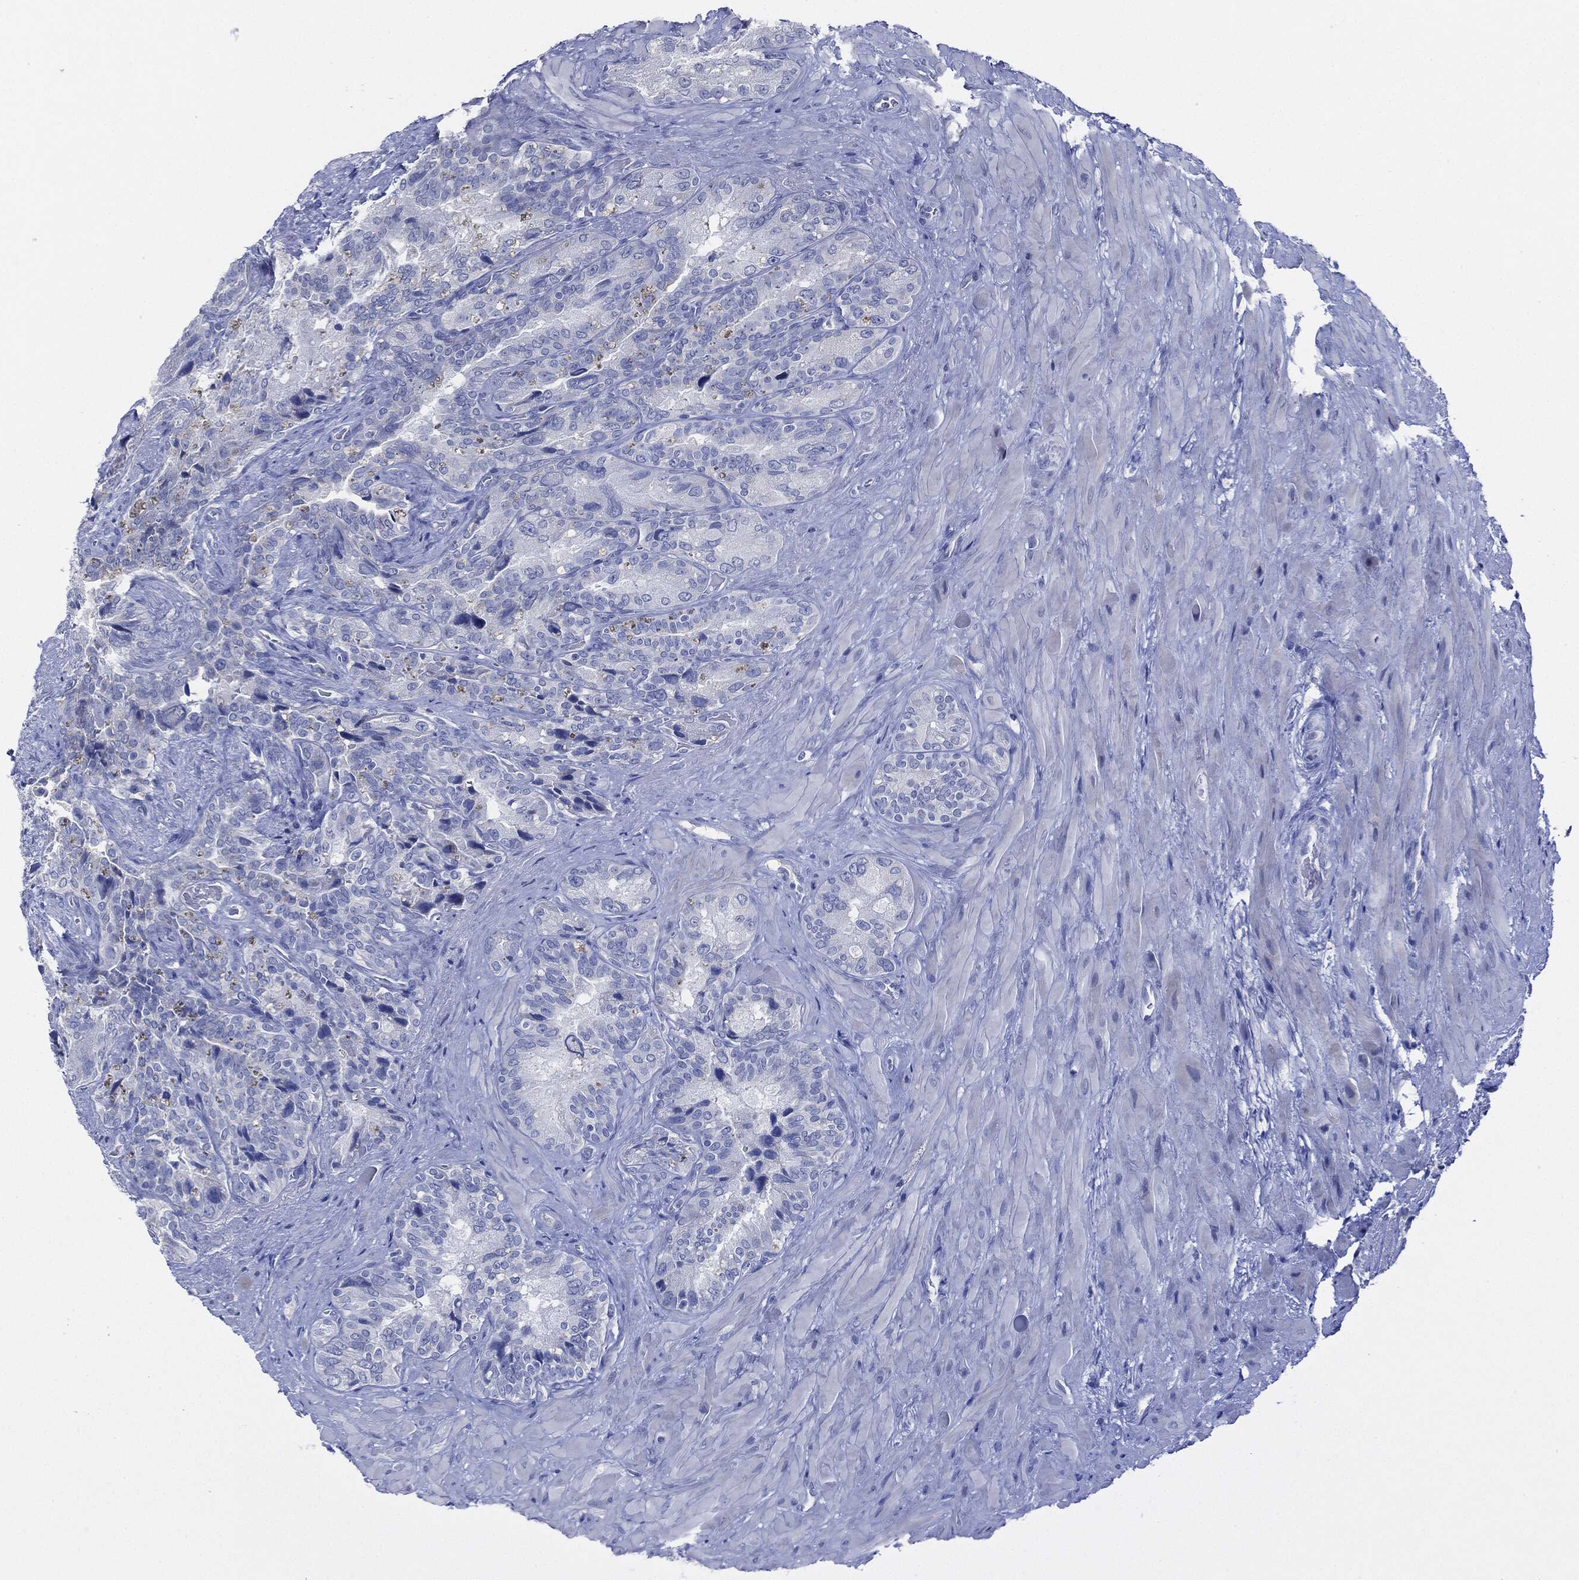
{"staining": {"intensity": "negative", "quantity": "none", "location": "none"}, "tissue": "seminal vesicle", "cell_type": "Glandular cells", "image_type": "normal", "snomed": [{"axis": "morphology", "description": "Normal tissue, NOS"}, {"axis": "topography", "description": "Seminal veicle"}], "caption": "Immunohistochemical staining of unremarkable seminal vesicle displays no significant staining in glandular cells.", "gene": "AFP", "patient": {"sex": "male", "age": 69}}